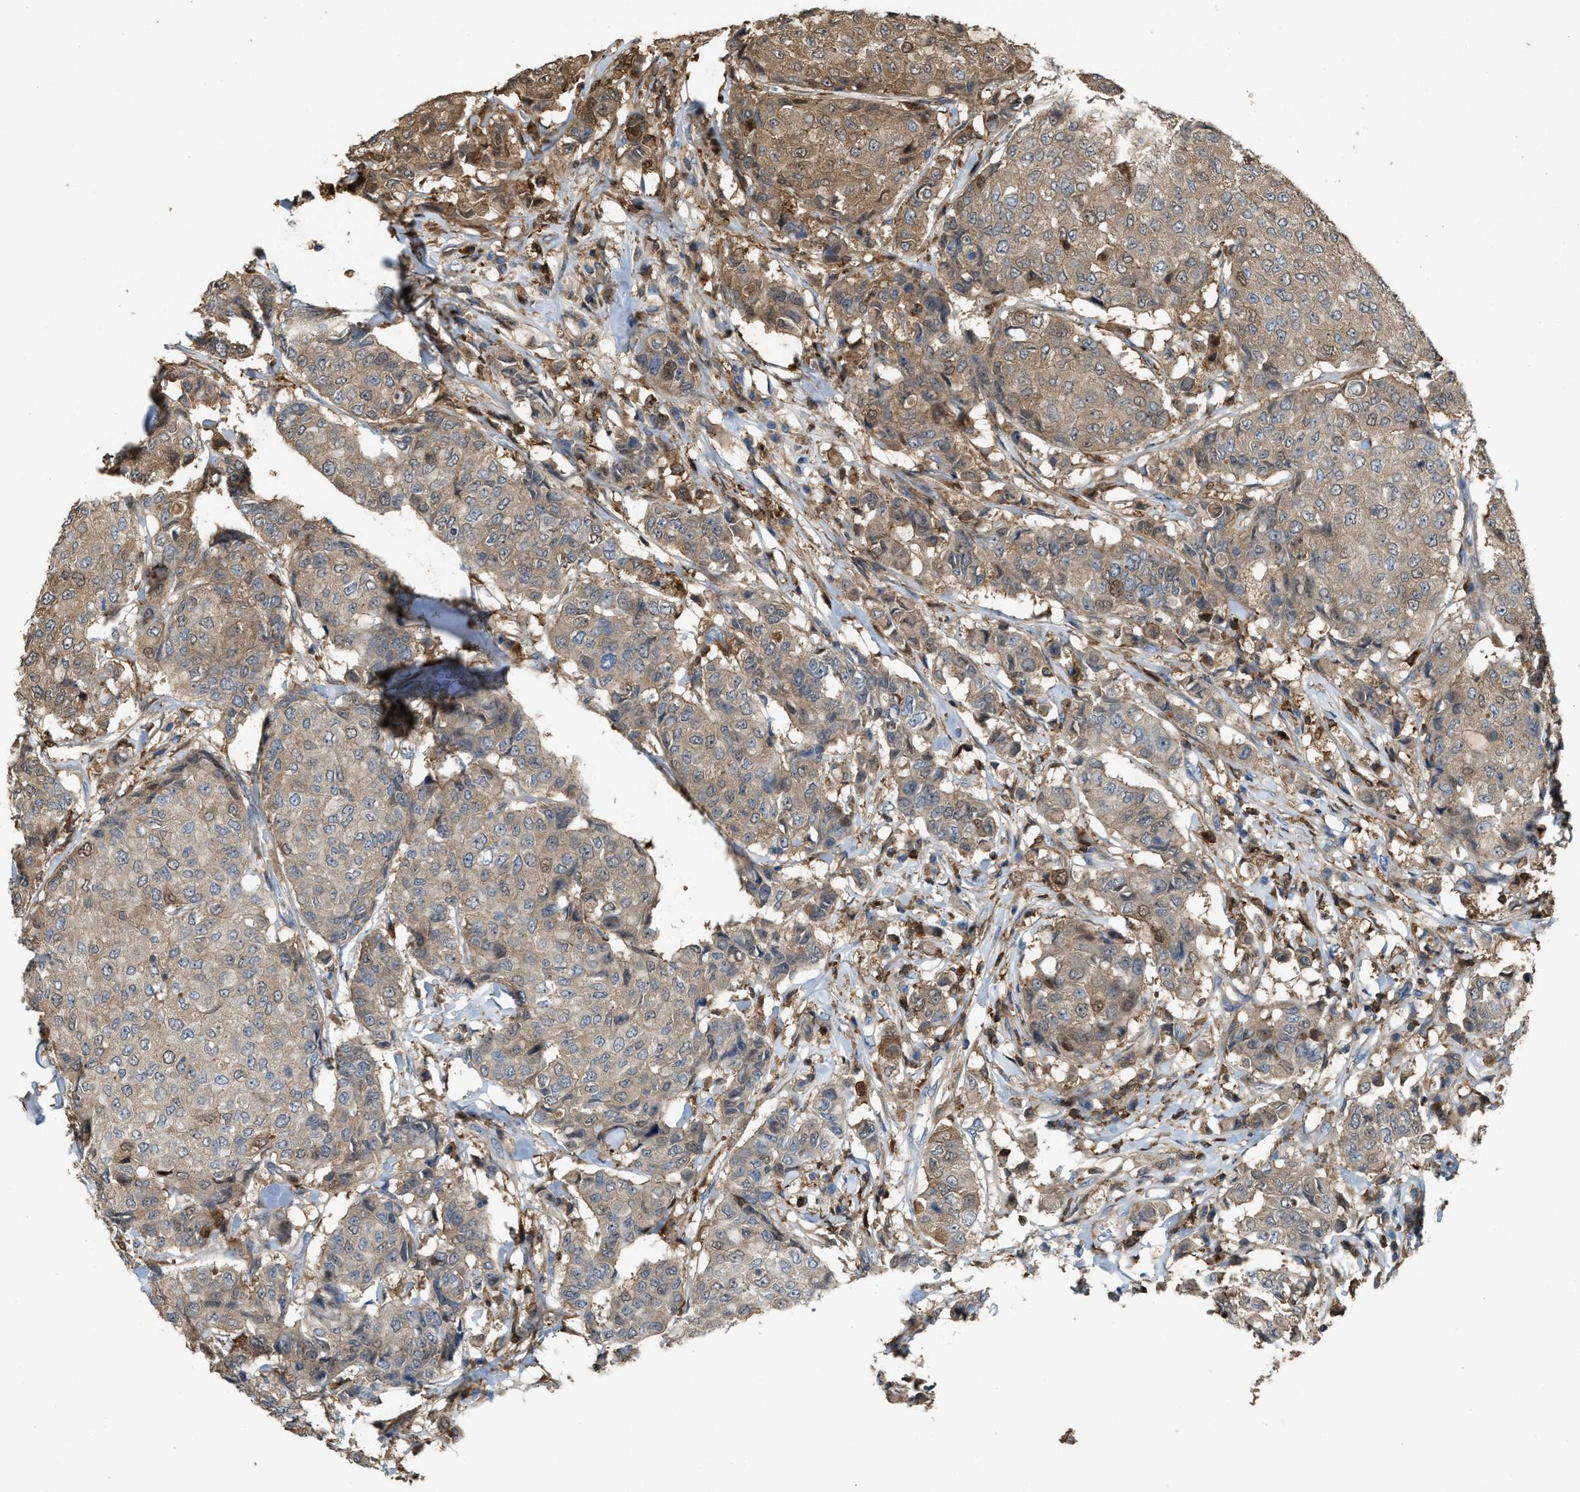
{"staining": {"intensity": "moderate", "quantity": ">75%", "location": "cytoplasmic/membranous"}, "tissue": "breast cancer", "cell_type": "Tumor cells", "image_type": "cancer", "snomed": [{"axis": "morphology", "description": "Duct carcinoma"}, {"axis": "topography", "description": "Breast"}], "caption": "The immunohistochemical stain labels moderate cytoplasmic/membranous positivity in tumor cells of breast cancer (infiltrating ductal carcinoma) tissue. (DAB IHC, brown staining for protein, blue staining for nuclei).", "gene": "SERPINB5", "patient": {"sex": "female", "age": 27}}